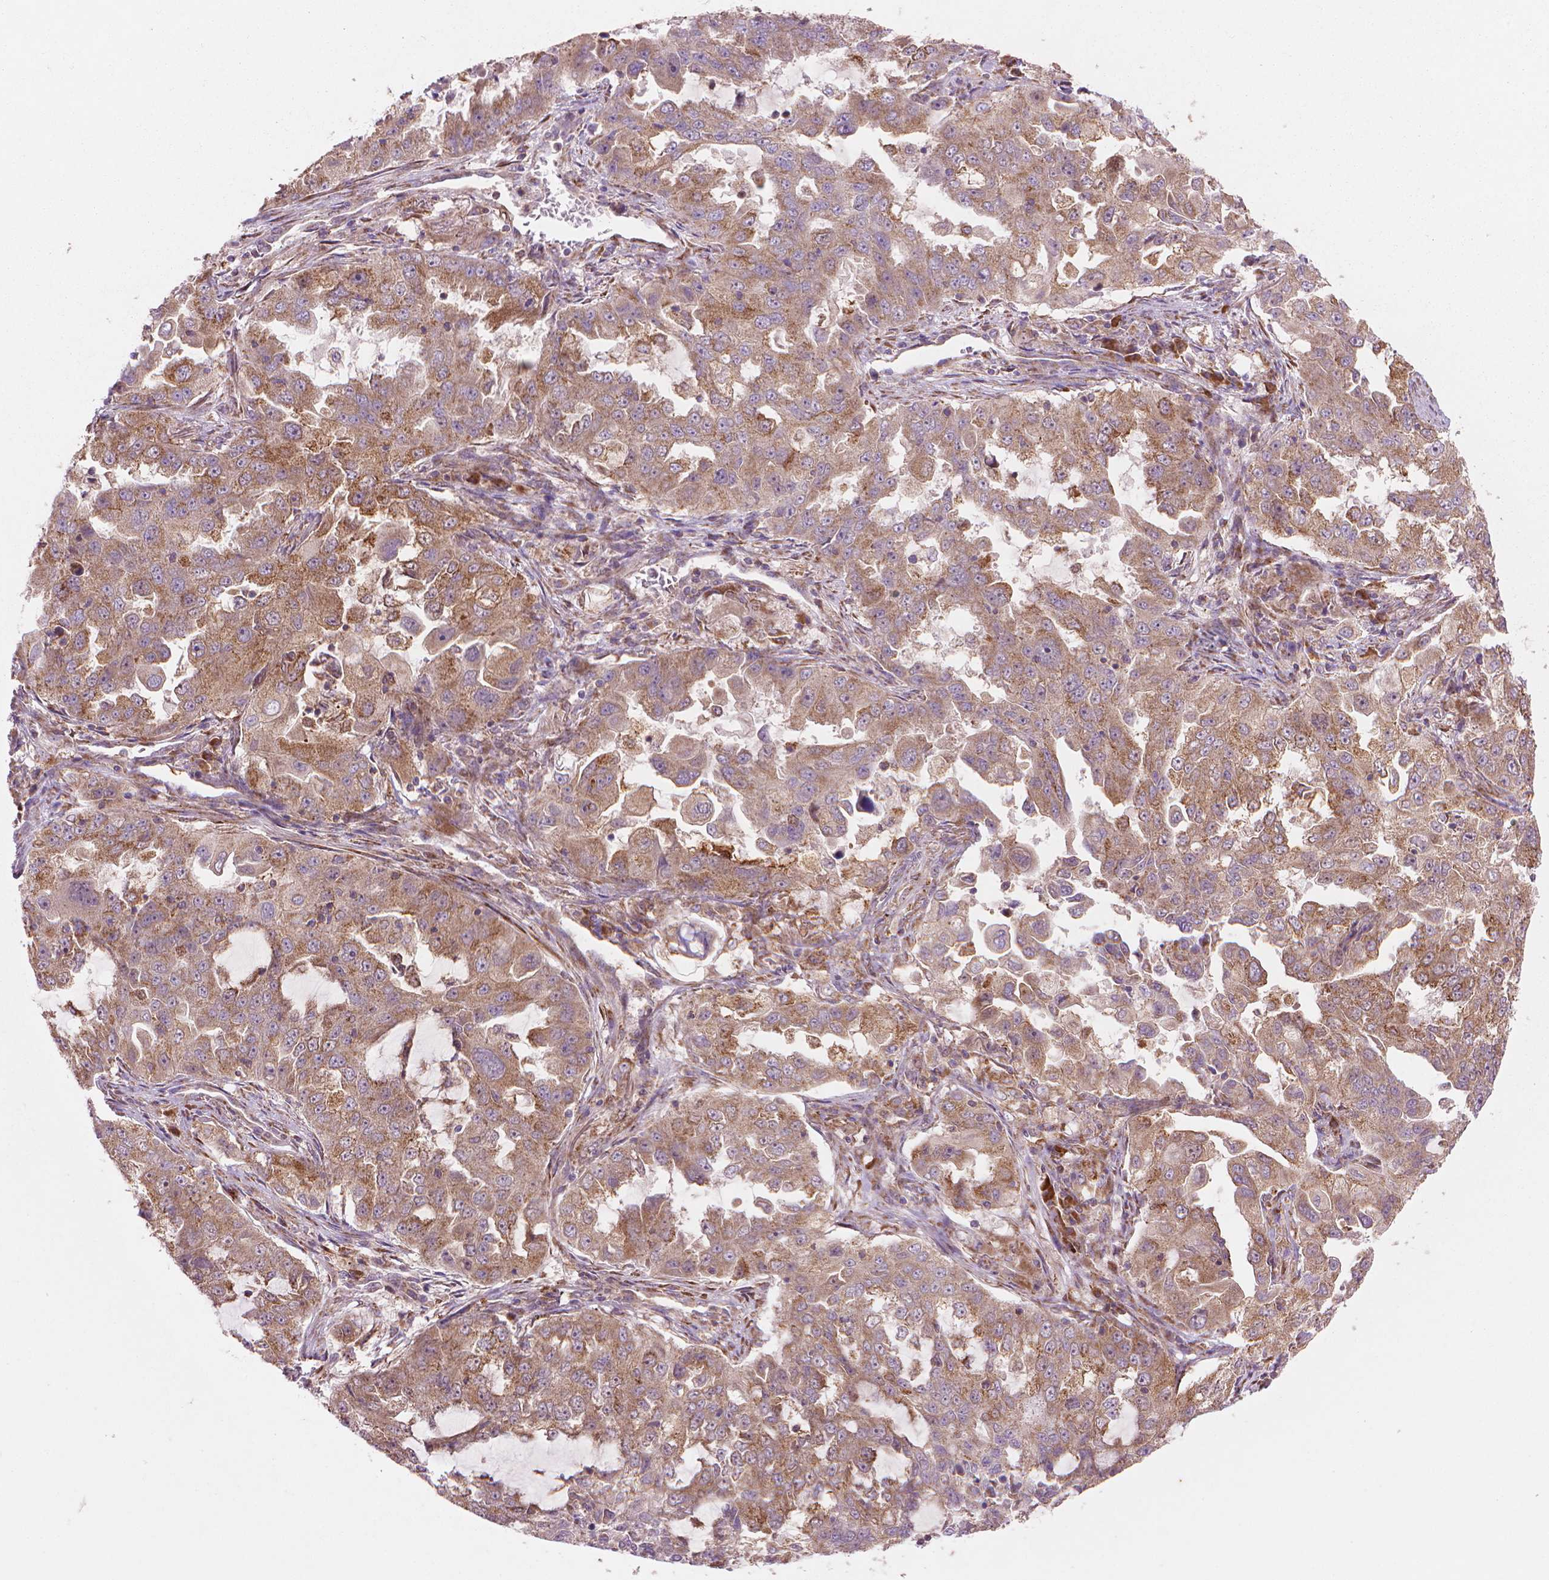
{"staining": {"intensity": "moderate", "quantity": "25%-75%", "location": "cytoplasmic/membranous"}, "tissue": "lung cancer", "cell_type": "Tumor cells", "image_type": "cancer", "snomed": [{"axis": "morphology", "description": "Adenocarcinoma, NOS"}, {"axis": "topography", "description": "Lung"}], "caption": "A histopathology image showing moderate cytoplasmic/membranous expression in about 25%-75% of tumor cells in lung cancer (adenocarcinoma), as visualized by brown immunohistochemical staining.", "gene": "VARS2", "patient": {"sex": "female", "age": 61}}